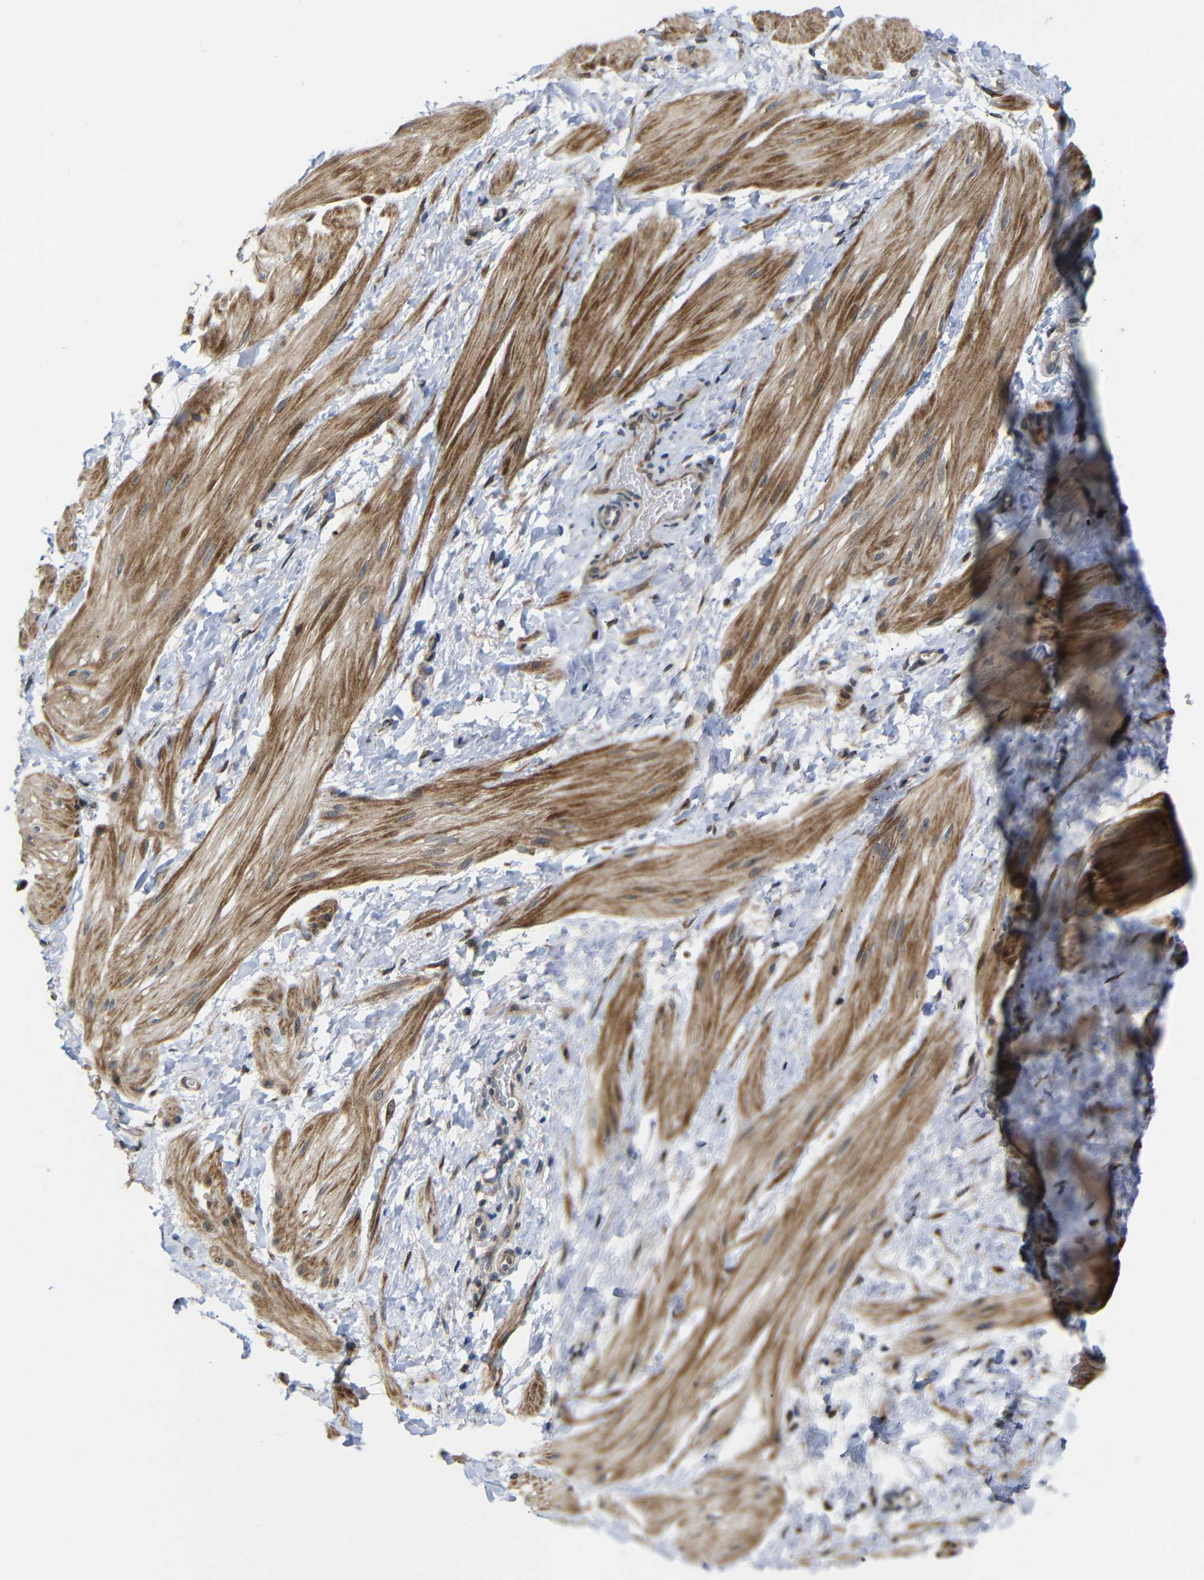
{"staining": {"intensity": "moderate", "quantity": ">75%", "location": "cytoplasmic/membranous"}, "tissue": "smooth muscle", "cell_type": "Smooth muscle cells", "image_type": "normal", "snomed": [{"axis": "morphology", "description": "Normal tissue, NOS"}, {"axis": "topography", "description": "Smooth muscle"}], "caption": "The micrograph reveals staining of unremarkable smooth muscle, revealing moderate cytoplasmic/membranous protein positivity (brown color) within smooth muscle cells. (DAB (3,3'-diaminobenzidine) IHC with brightfield microscopy, high magnification).", "gene": "P3H2", "patient": {"sex": "male", "age": 16}}